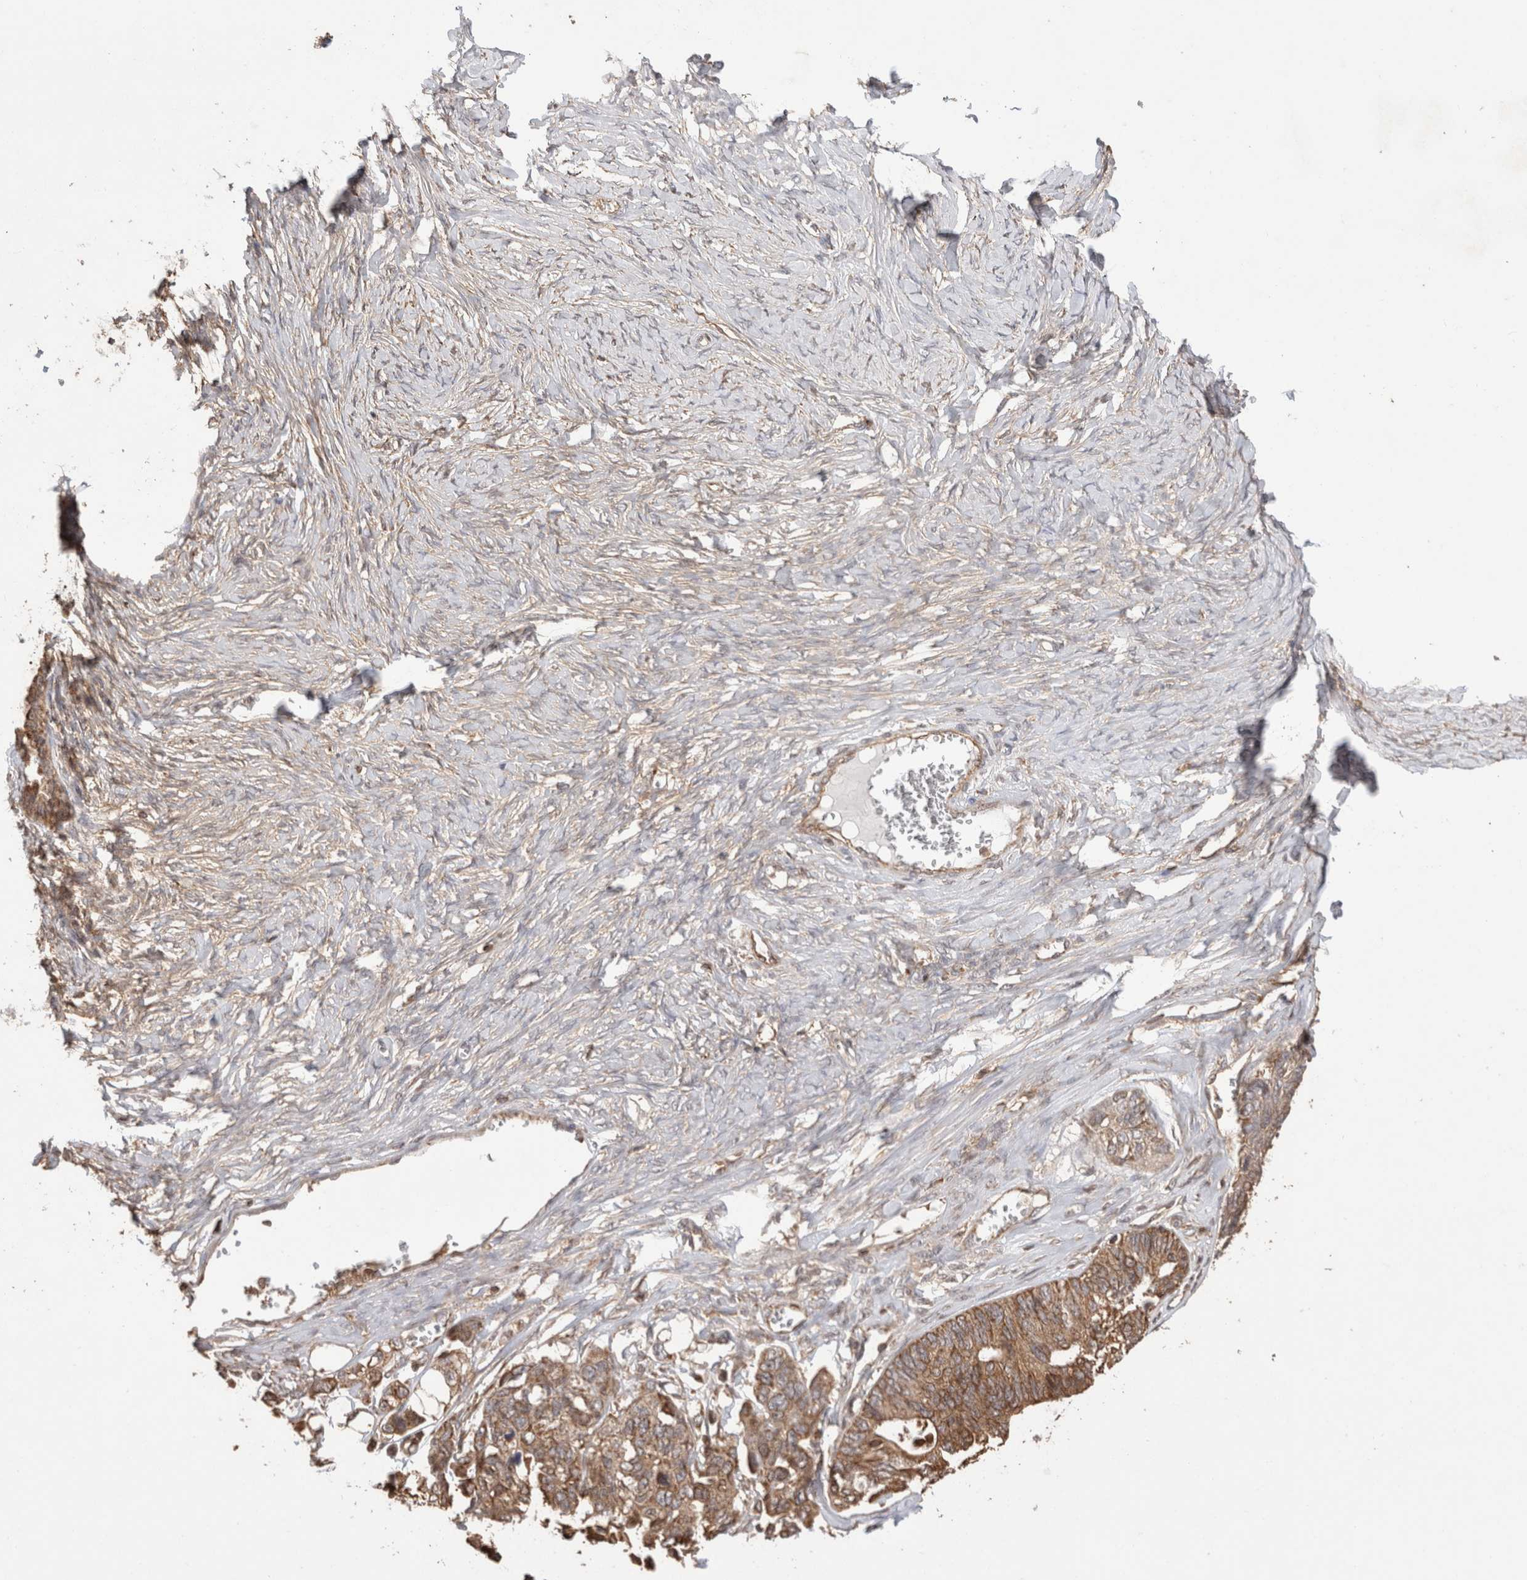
{"staining": {"intensity": "moderate", "quantity": ">75%", "location": "cytoplasmic/membranous"}, "tissue": "ovarian cancer", "cell_type": "Tumor cells", "image_type": "cancer", "snomed": [{"axis": "morphology", "description": "Cystadenocarcinoma, serous, NOS"}, {"axis": "topography", "description": "Ovary"}], "caption": "The photomicrograph exhibits a brown stain indicating the presence of a protein in the cytoplasmic/membranous of tumor cells in serous cystadenocarcinoma (ovarian).", "gene": "IMMP2L", "patient": {"sex": "female", "age": 79}}